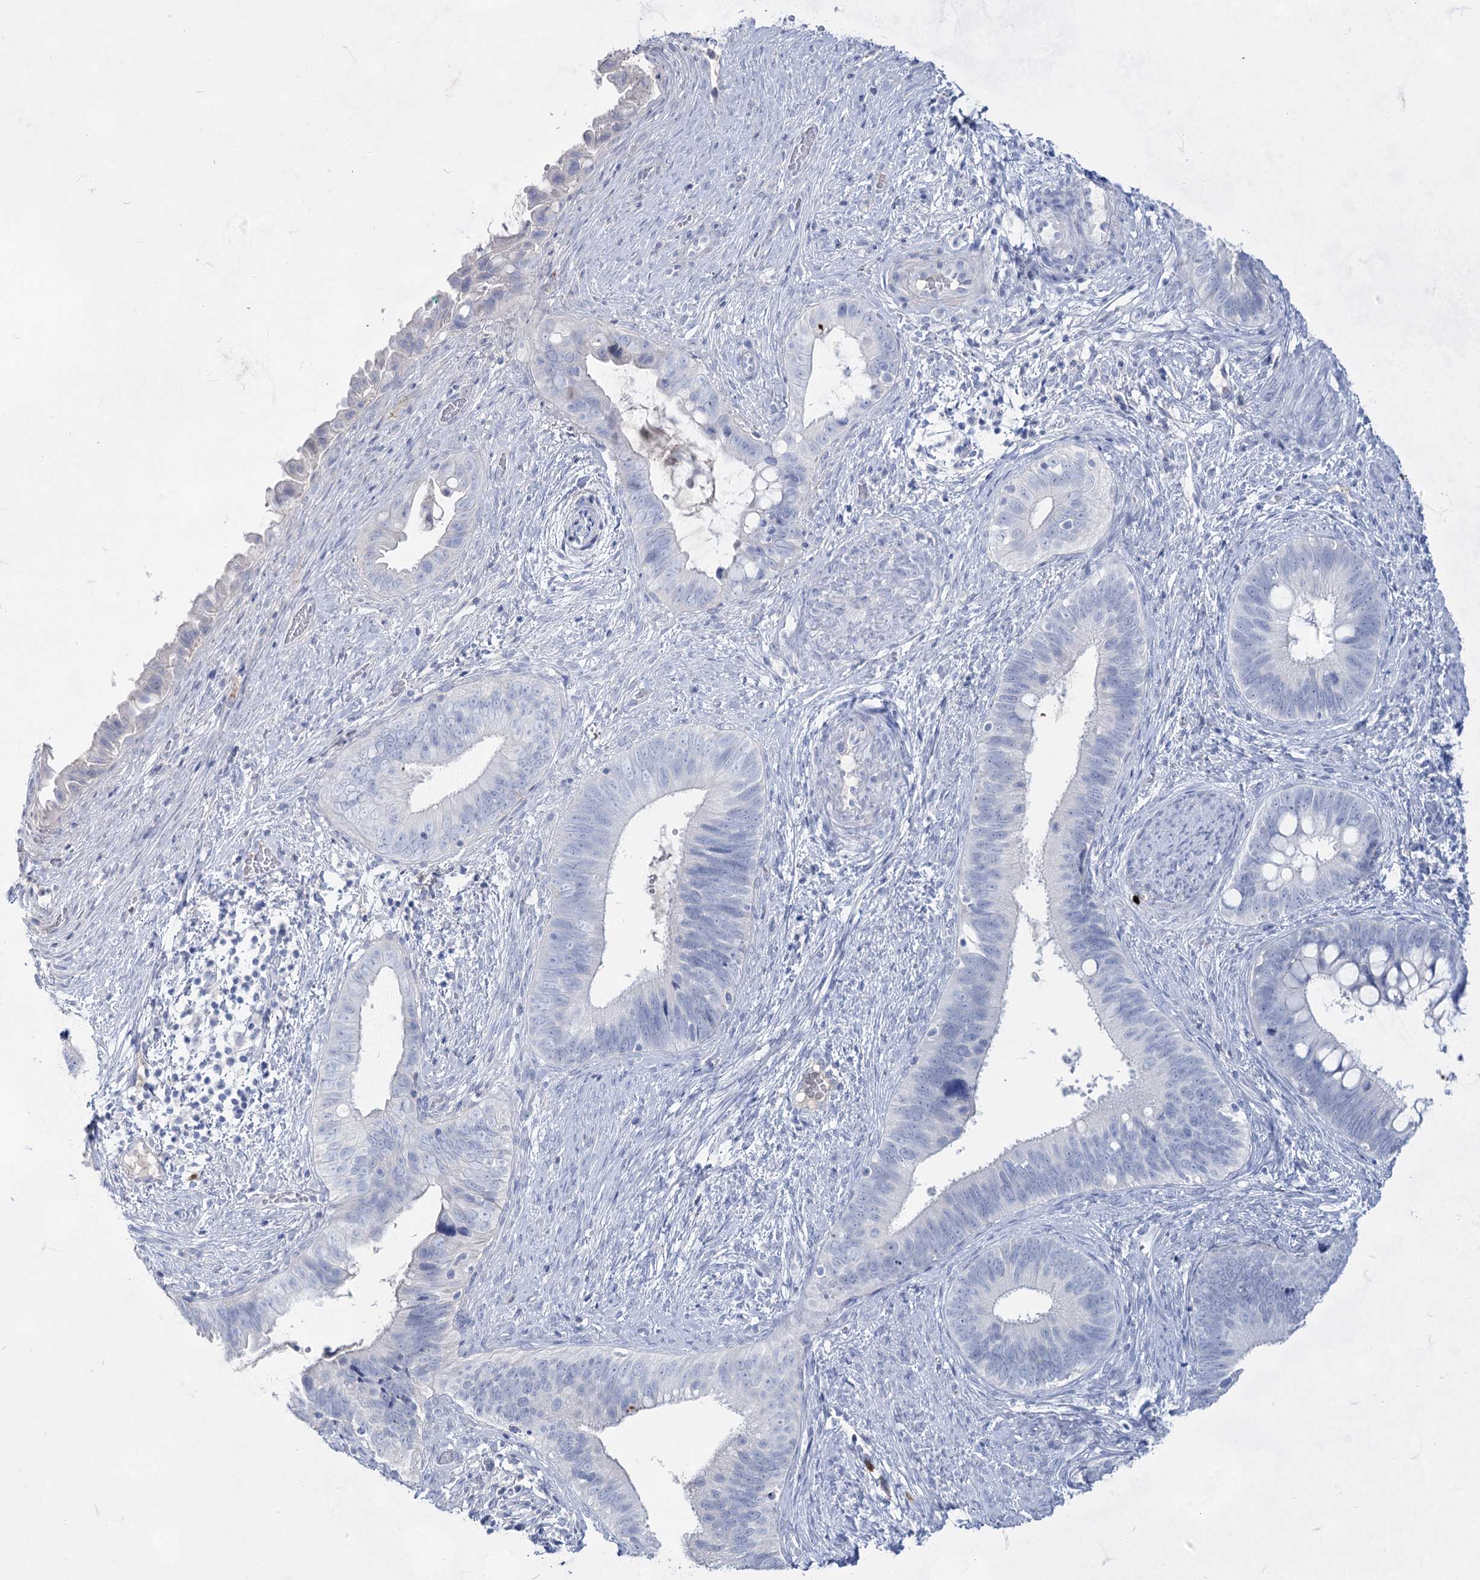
{"staining": {"intensity": "negative", "quantity": "none", "location": "none"}, "tissue": "cervical cancer", "cell_type": "Tumor cells", "image_type": "cancer", "snomed": [{"axis": "morphology", "description": "Adenocarcinoma, NOS"}, {"axis": "topography", "description": "Cervix"}], "caption": "IHC photomicrograph of human cervical adenocarcinoma stained for a protein (brown), which demonstrates no positivity in tumor cells.", "gene": "ACRV1", "patient": {"sex": "female", "age": 42}}